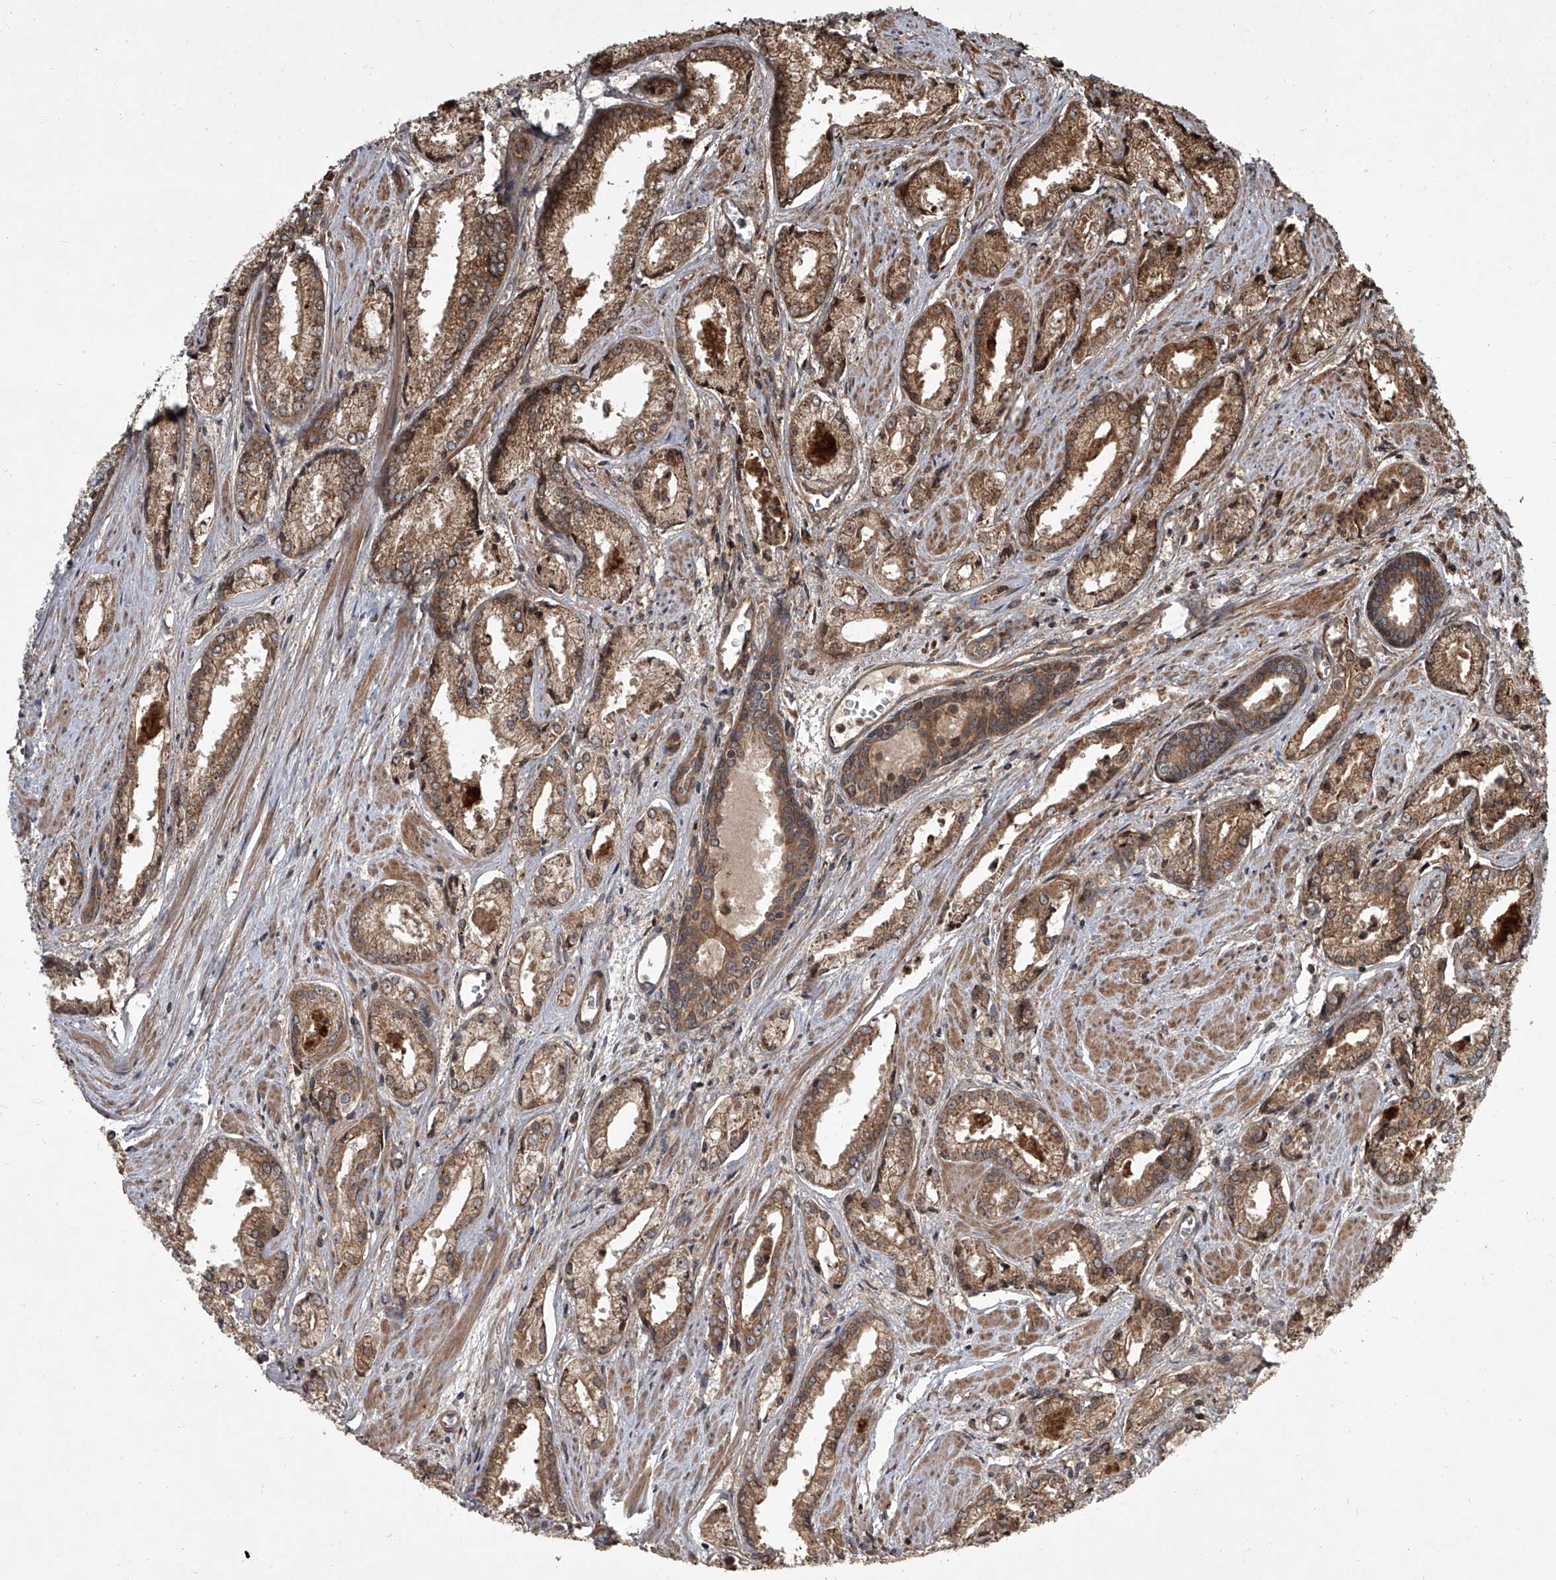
{"staining": {"intensity": "moderate", "quantity": ">75%", "location": "cytoplasmic/membranous"}, "tissue": "prostate cancer", "cell_type": "Tumor cells", "image_type": "cancer", "snomed": [{"axis": "morphology", "description": "Adenocarcinoma, Low grade"}, {"axis": "topography", "description": "Prostate"}], "caption": "IHC of human prostate low-grade adenocarcinoma reveals medium levels of moderate cytoplasmic/membranous staining in approximately >75% of tumor cells.", "gene": "EVA1C", "patient": {"sex": "male", "age": 54}}